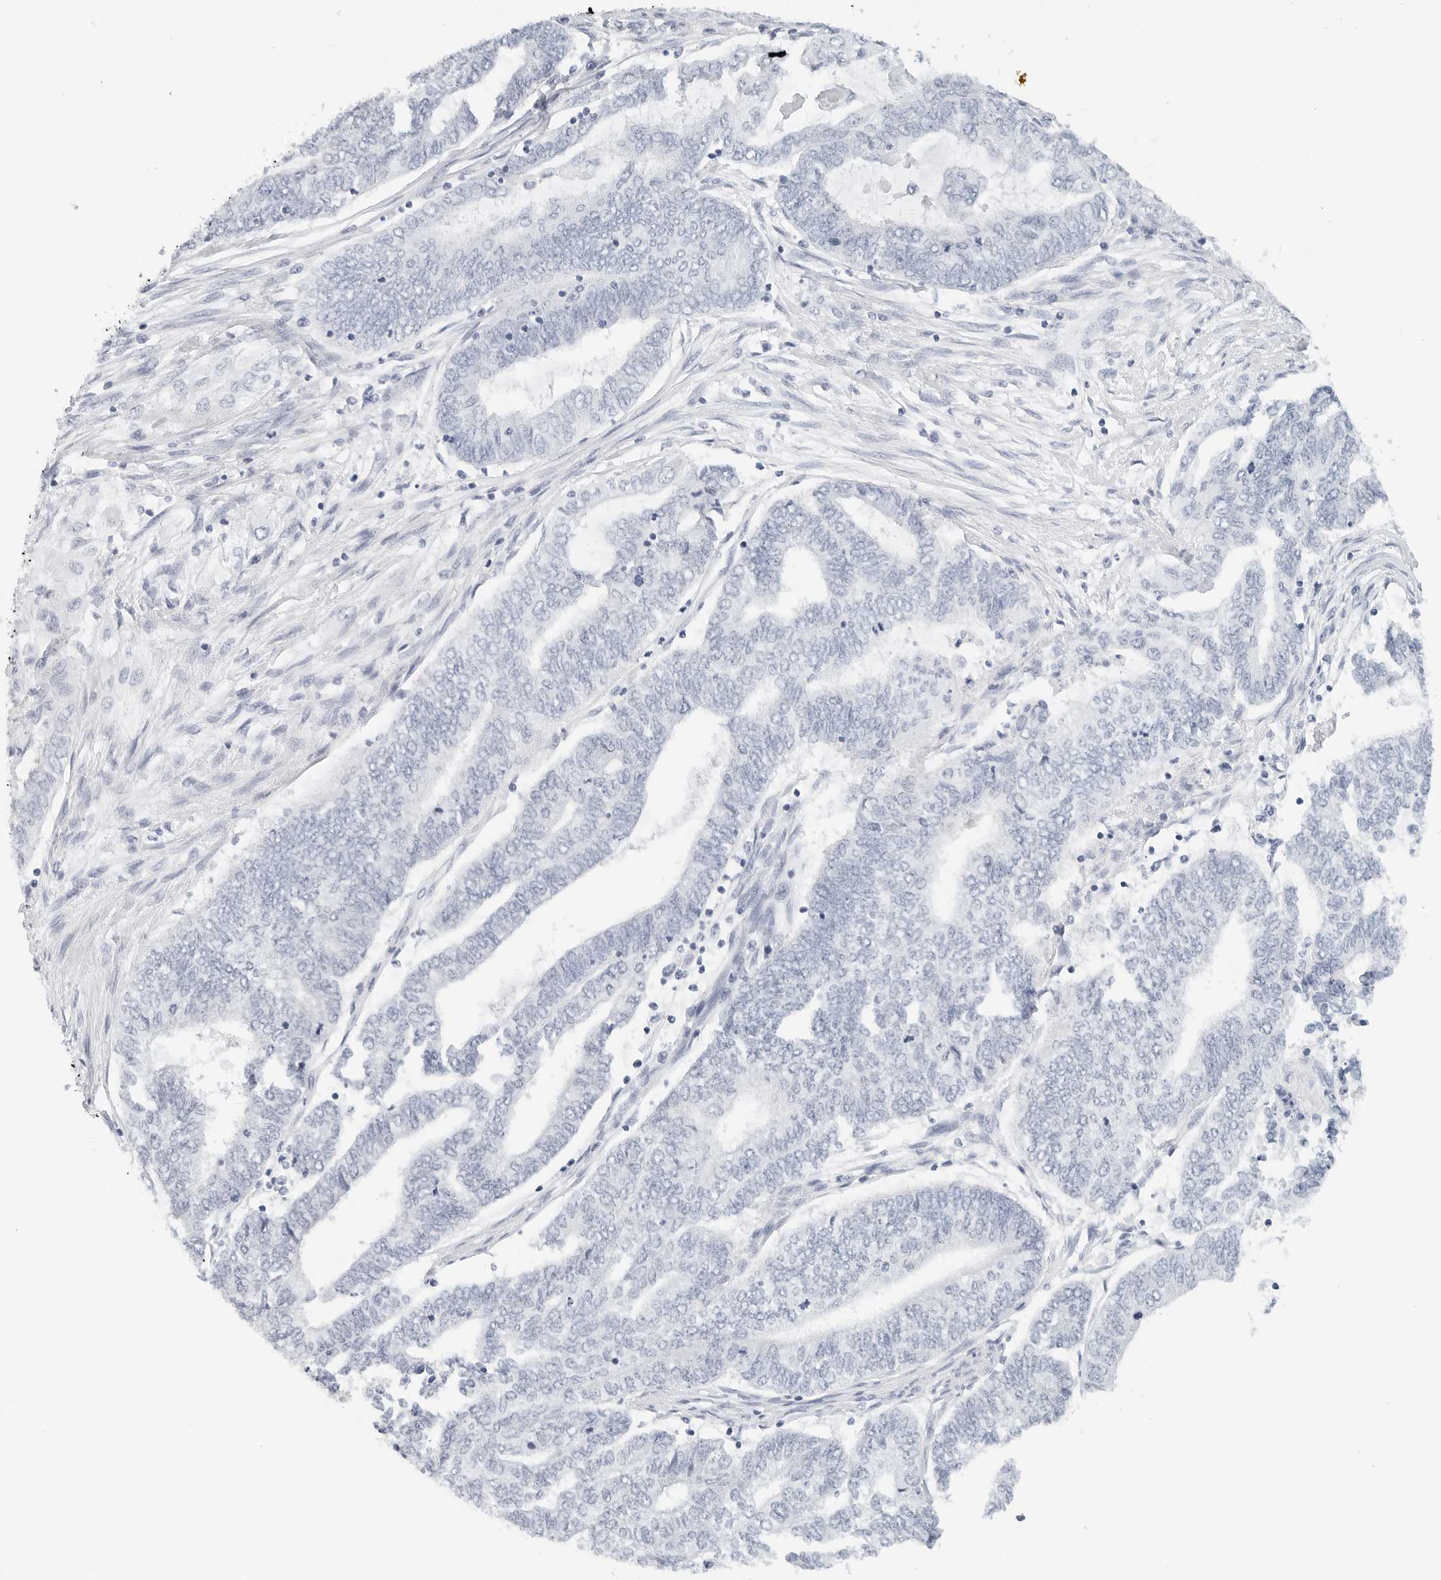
{"staining": {"intensity": "negative", "quantity": "none", "location": "none"}, "tissue": "endometrial cancer", "cell_type": "Tumor cells", "image_type": "cancer", "snomed": [{"axis": "morphology", "description": "Adenocarcinoma, NOS"}, {"axis": "topography", "description": "Uterus"}, {"axis": "topography", "description": "Endometrium"}], "caption": "Tumor cells show no significant protein positivity in endometrial cancer (adenocarcinoma). (DAB (3,3'-diaminobenzidine) IHC, high magnification).", "gene": "NTMT2", "patient": {"sex": "female", "age": 70}}